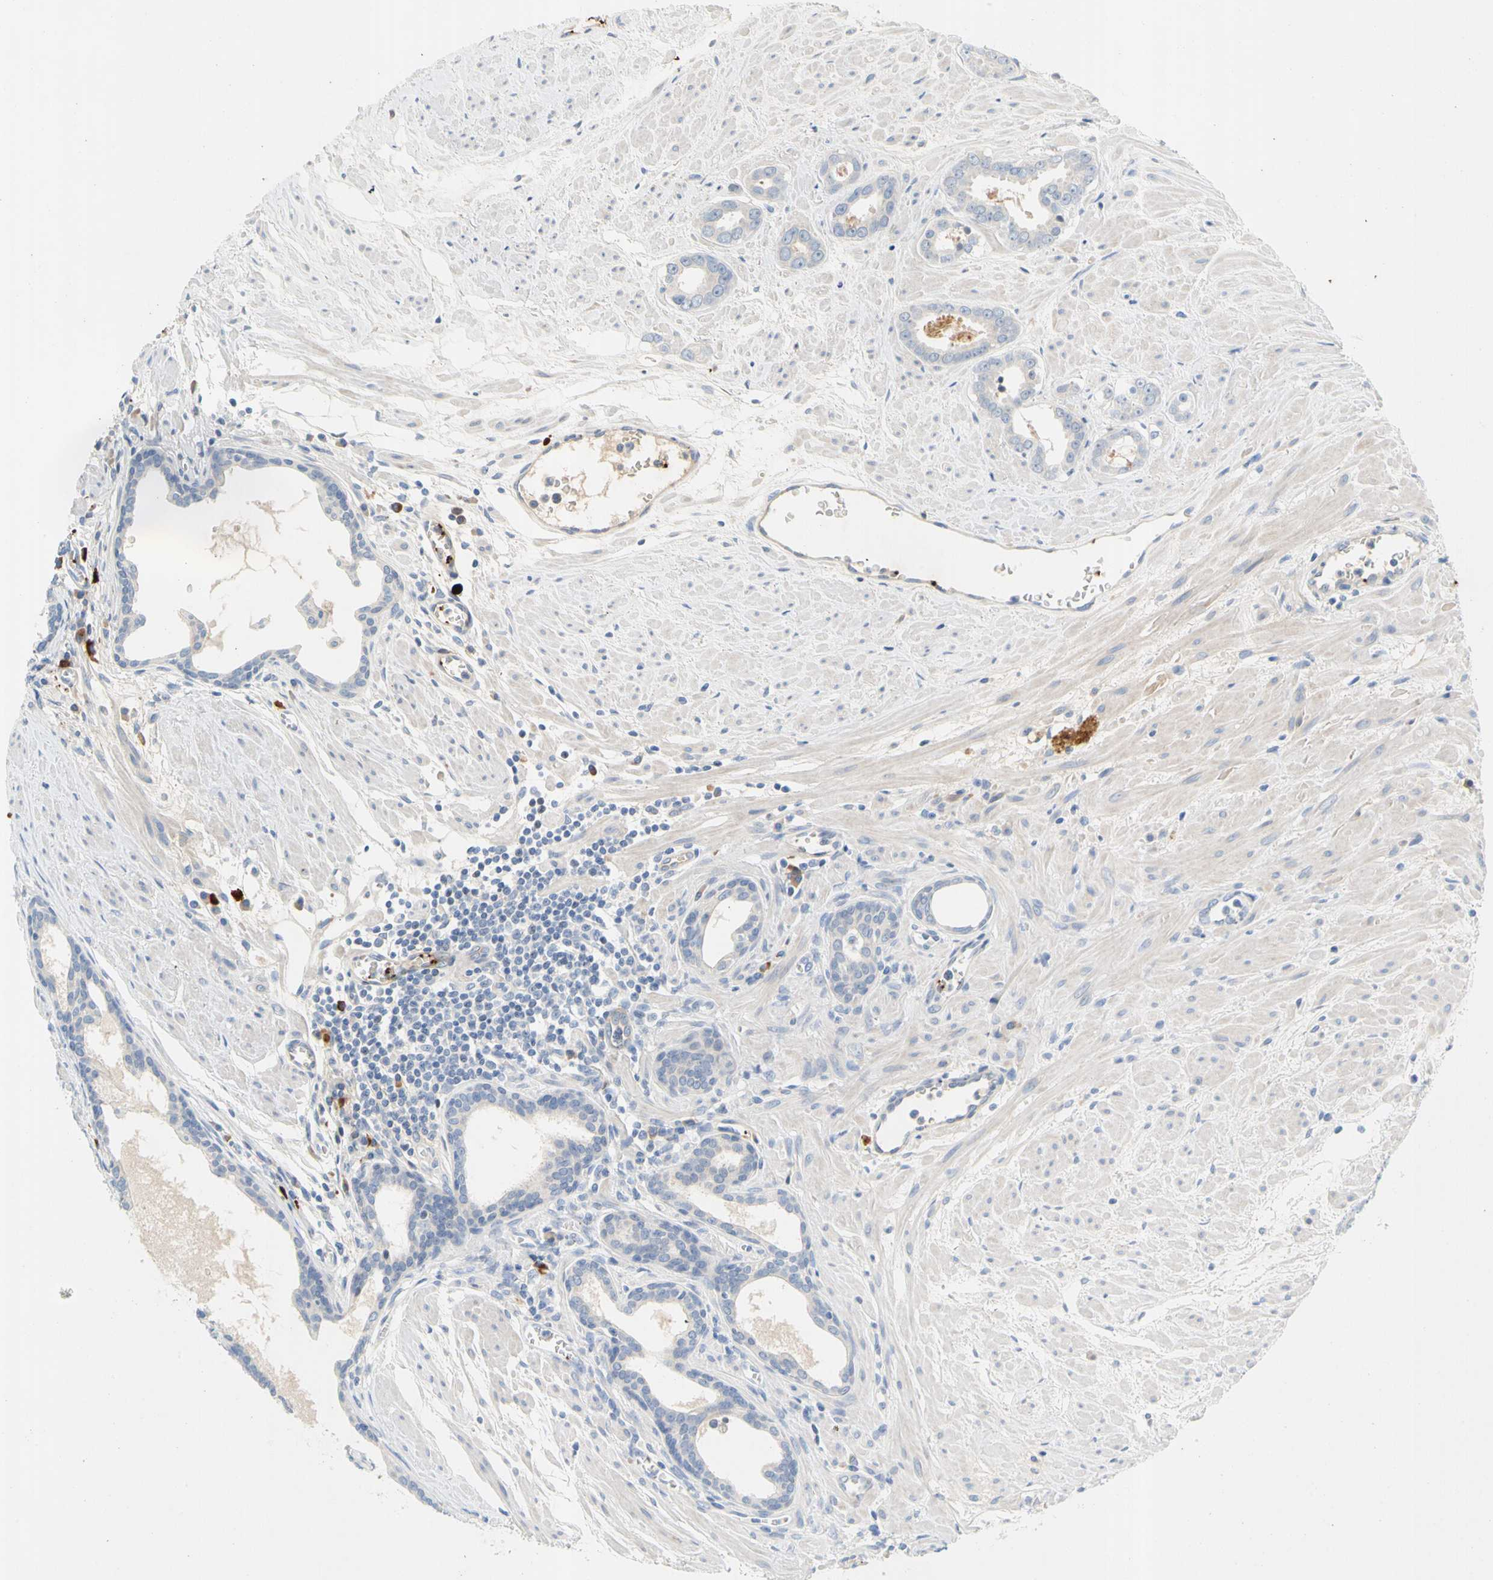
{"staining": {"intensity": "negative", "quantity": "none", "location": "none"}, "tissue": "prostate cancer", "cell_type": "Tumor cells", "image_type": "cancer", "snomed": [{"axis": "morphology", "description": "Adenocarcinoma, Low grade"}, {"axis": "topography", "description": "Prostate"}], "caption": "This is an IHC photomicrograph of prostate cancer (low-grade adenocarcinoma). There is no staining in tumor cells.", "gene": "PPBP", "patient": {"sex": "male", "age": 57}}